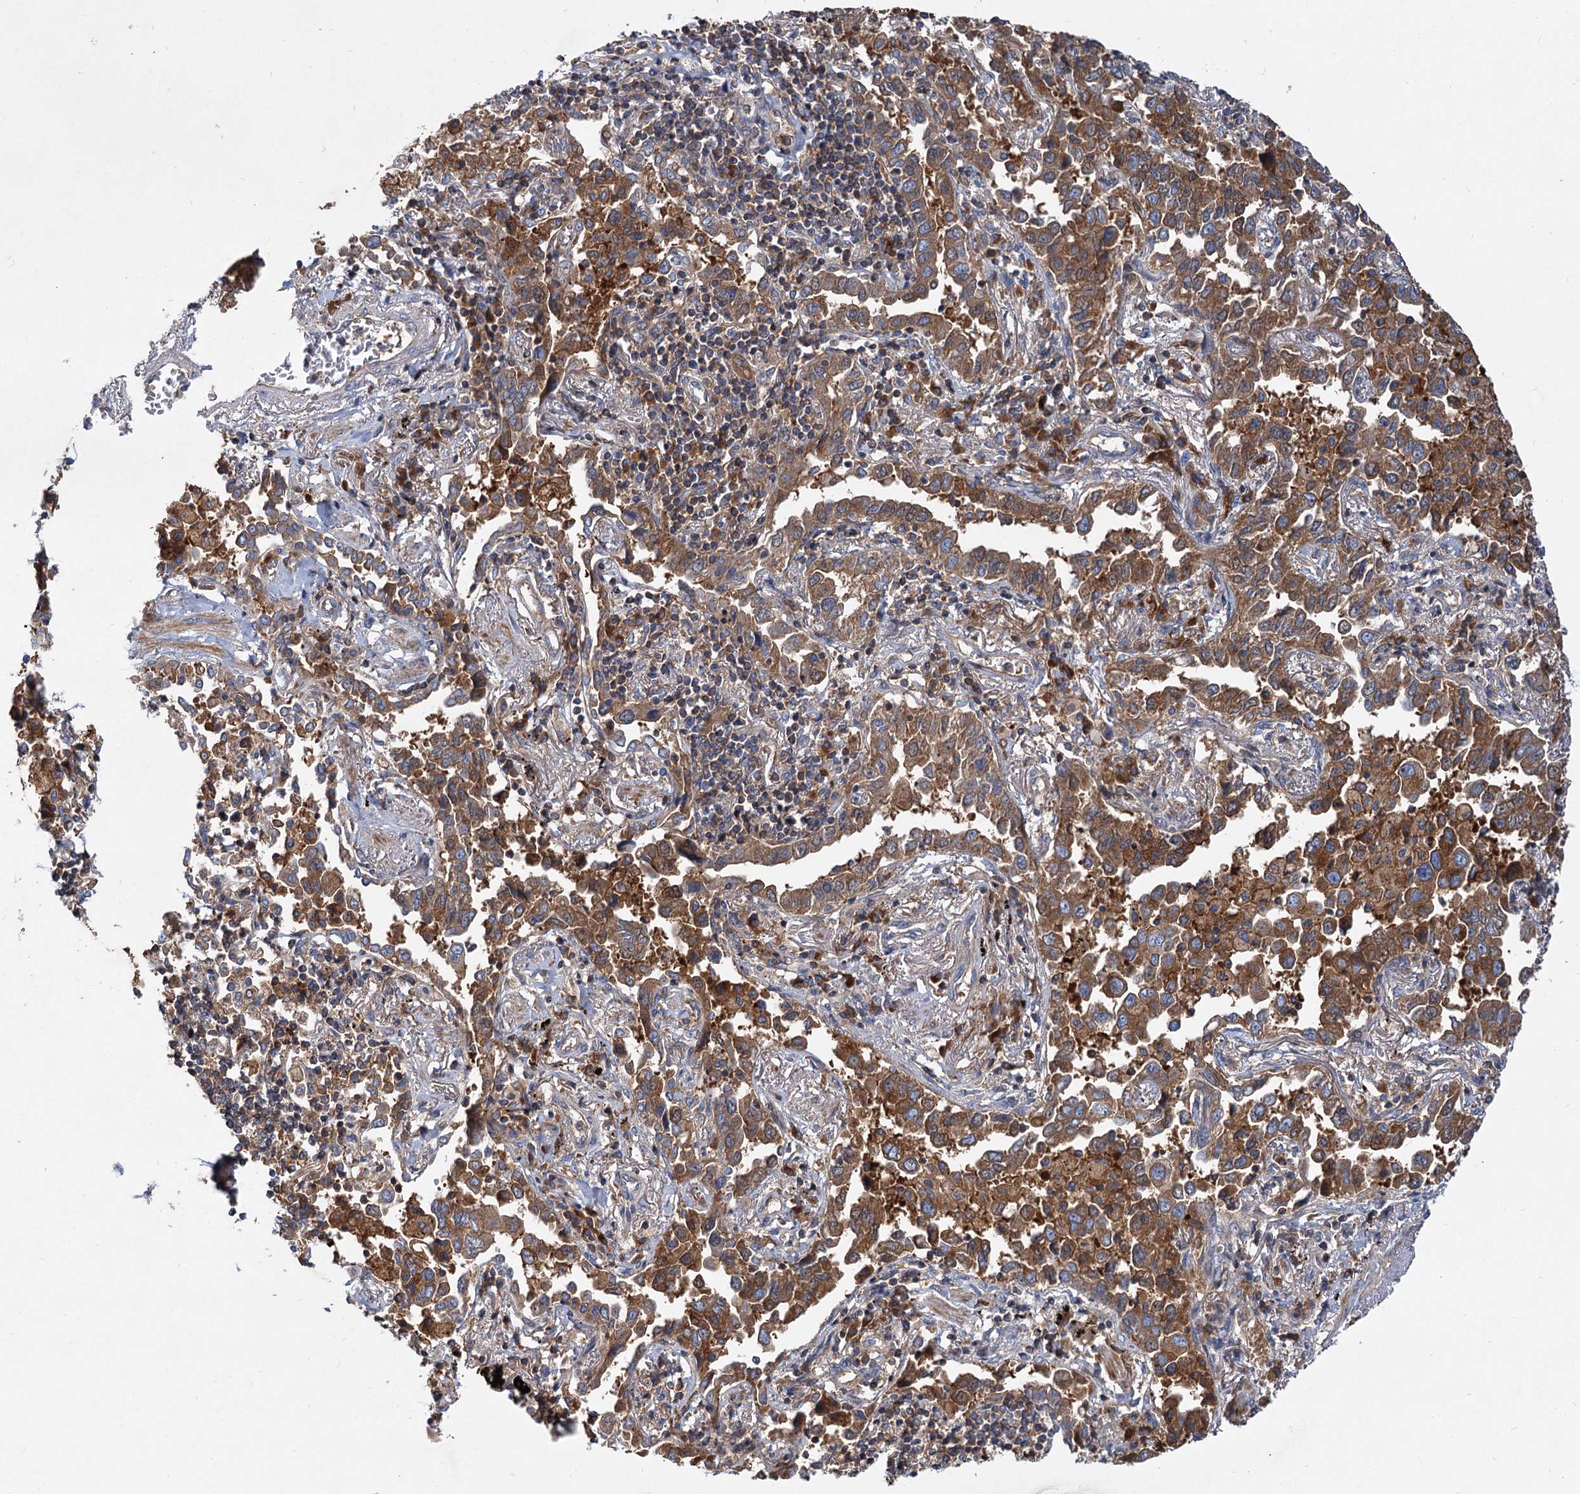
{"staining": {"intensity": "strong", "quantity": ">75%", "location": "cytoplasmic/membranous"}, "tissue": "lung cancer", "cell_type": "Tumor cells", "image_type": "cancer", "snomed": [{"axis": "morphology", "description": "Adenocarcinoma, NOS"}, {"axis": "topography", "description": "Lung"}], "caption": "Immunohistochemistry (IHC) staining of lung adenocarcinoma, which reveals high levels of strong cytoplasmic/membranous positivity in about >75% of tumor cells indicating strong cytoplasmic/membranous protein positivity. The staining was performed using DAB (3,3'-diaminobenzidine) (brown) for protein detection and nuclei were counterstained in hematoxylin (blue).", "gene": "ALKBH7", "patient": {"sex": "male", "age": 67}}